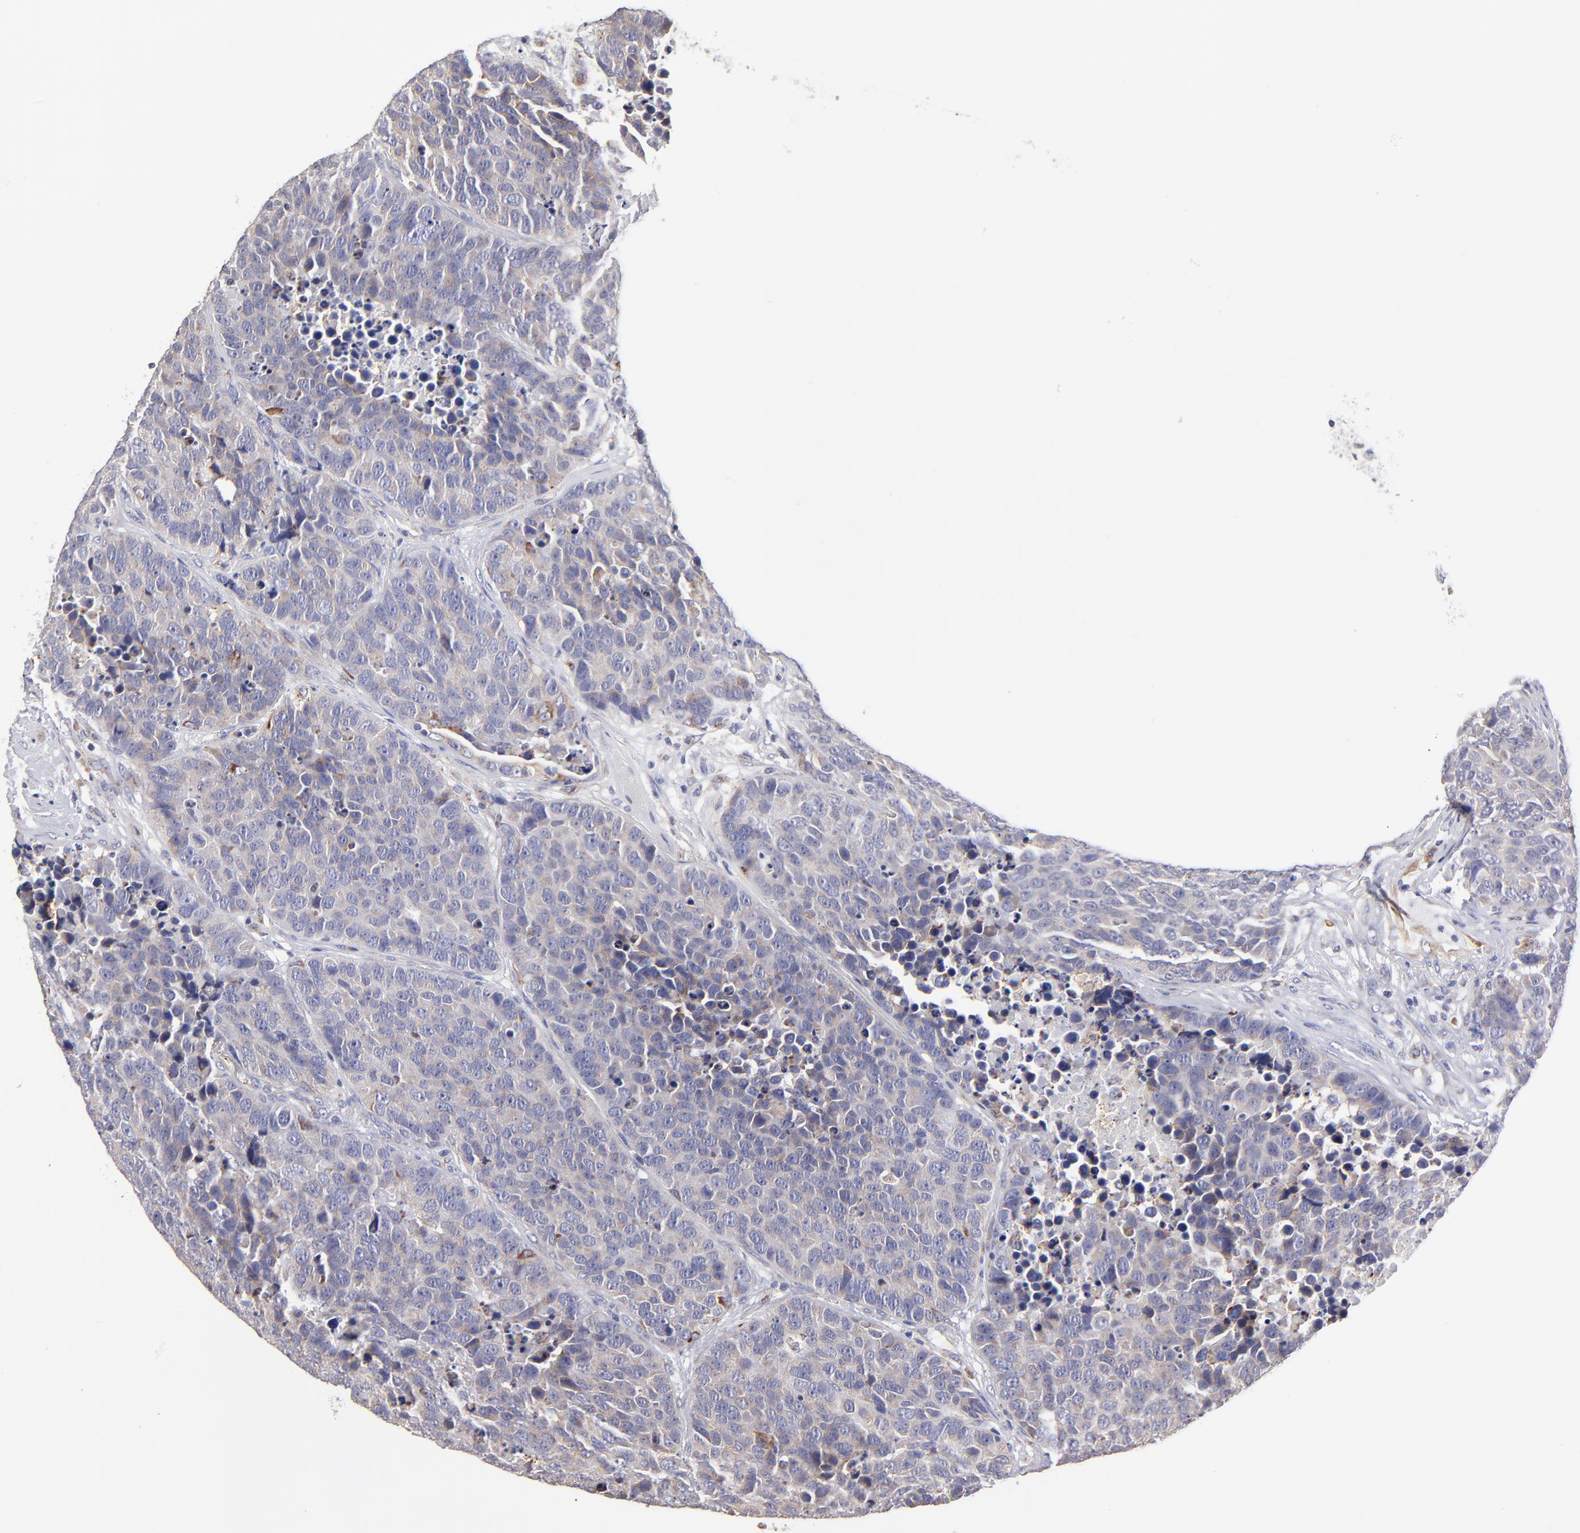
{"staining": {"intensity": "weak", "quantity": "<25%", "location": "cytoplasmic/membranous"}, "tissue": "carcinoid", "cell_type": "Tumor cells", "image_type": "cancer", "snomed": [{"axis": "morphology", "description": "Carcinoid, malignant, NOS"}, {"axis": "topography", "description": "Lung"}], "caption": "Carcinoid (malignant) stained for a protein using immunohistochemistry (IHC) displays no expression tumor cells.", "gene": "GCSAM", "patient": {"sex": "male", "age": 60}}